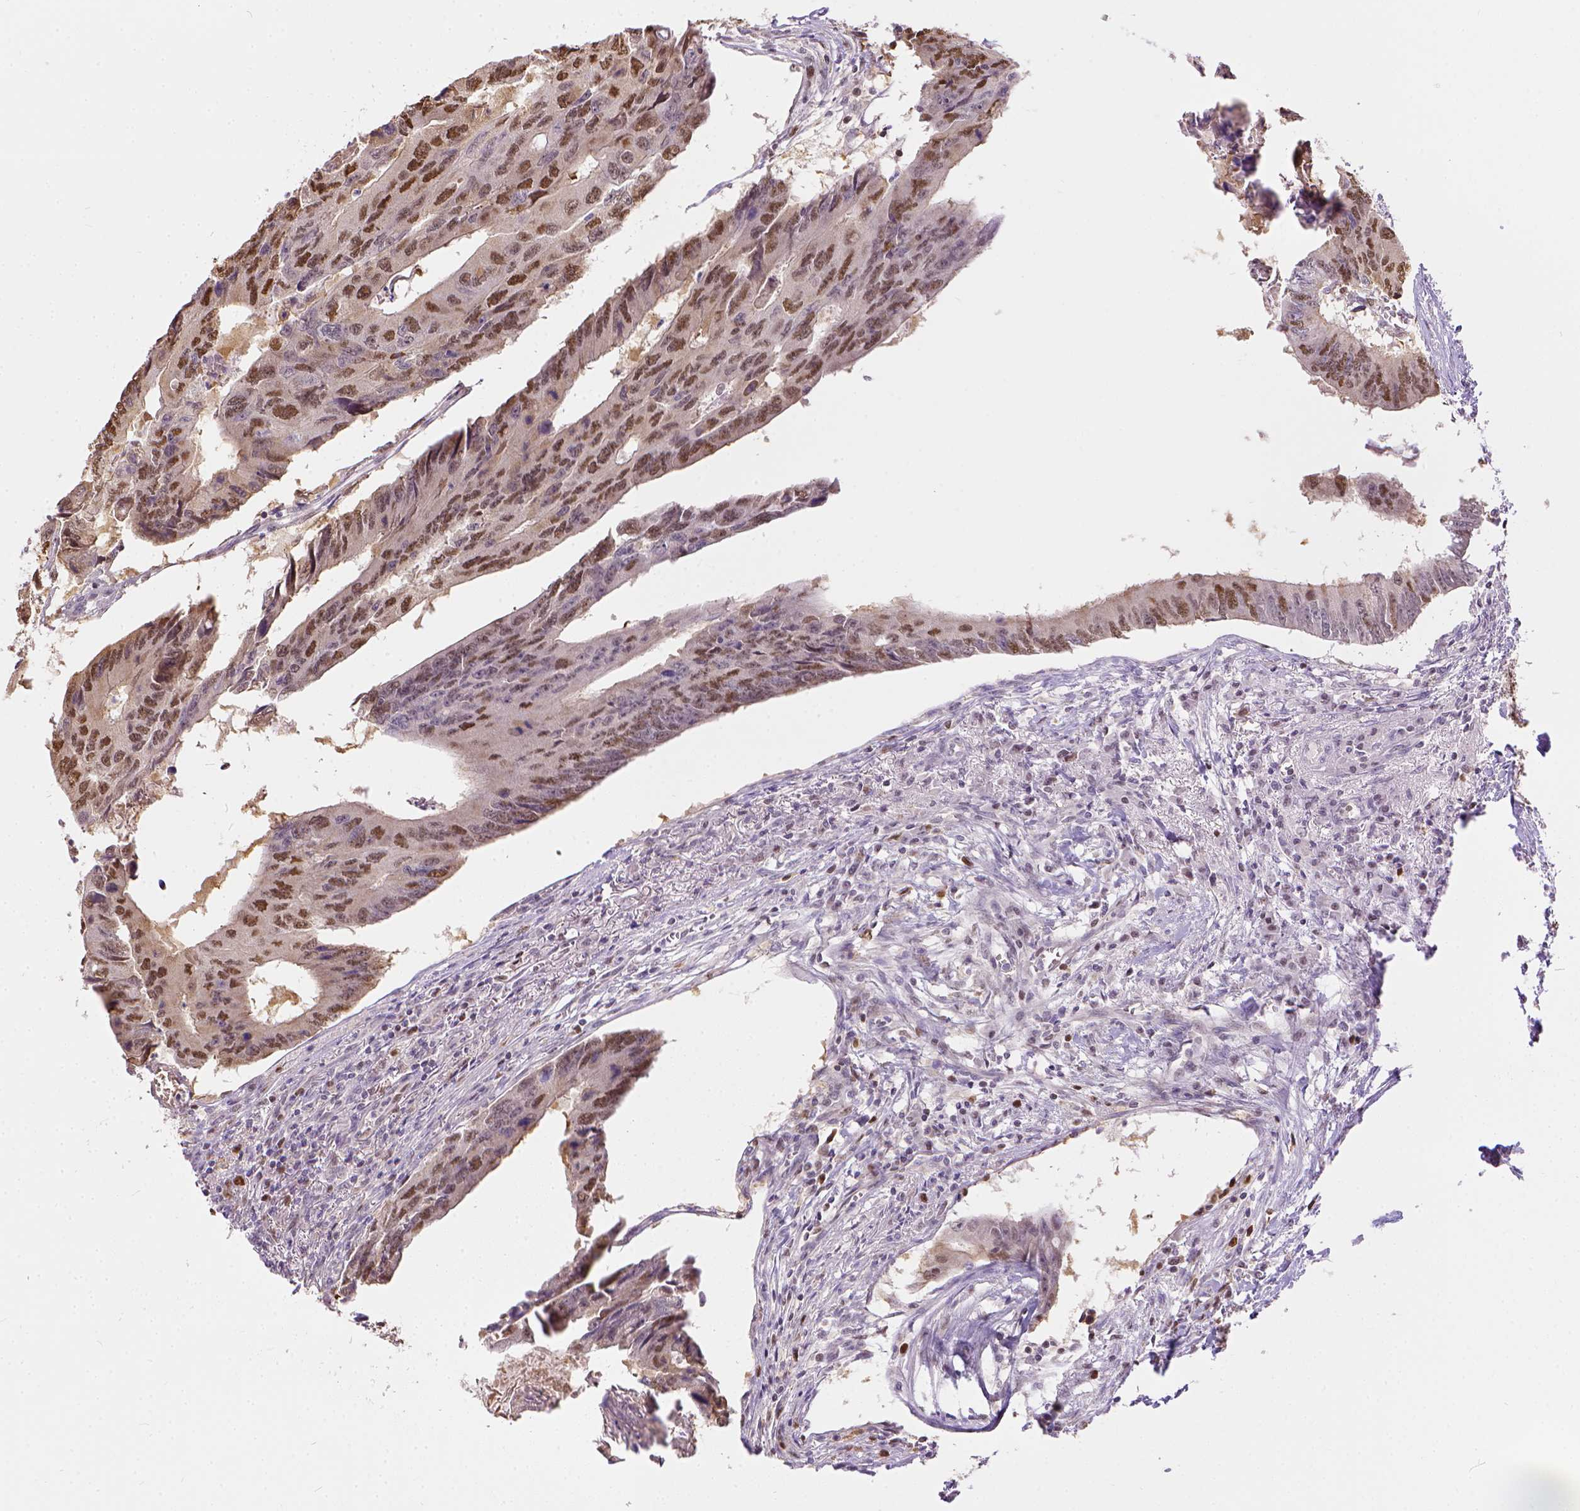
{"staining": {"intensity": "moderate", "quantity": "25%-75%", "location": "nuclear"}, "tissue": "colorectal cancer", "cell_type": "Tumor cells", "image_type": "cancer", "snomed": [{"axis": "morphology", "description": "Adenocarcinoma, NOS"}, {"axis": "topography", "description": "Colon"}], "caption": "Immunohistochemical staining of human colorectal cancer displays moderate nuclear protein staining in about 25%-75% of tumor cells.", "gene": "ERCC1", "patient": {"sex": "male", "age": 53}}